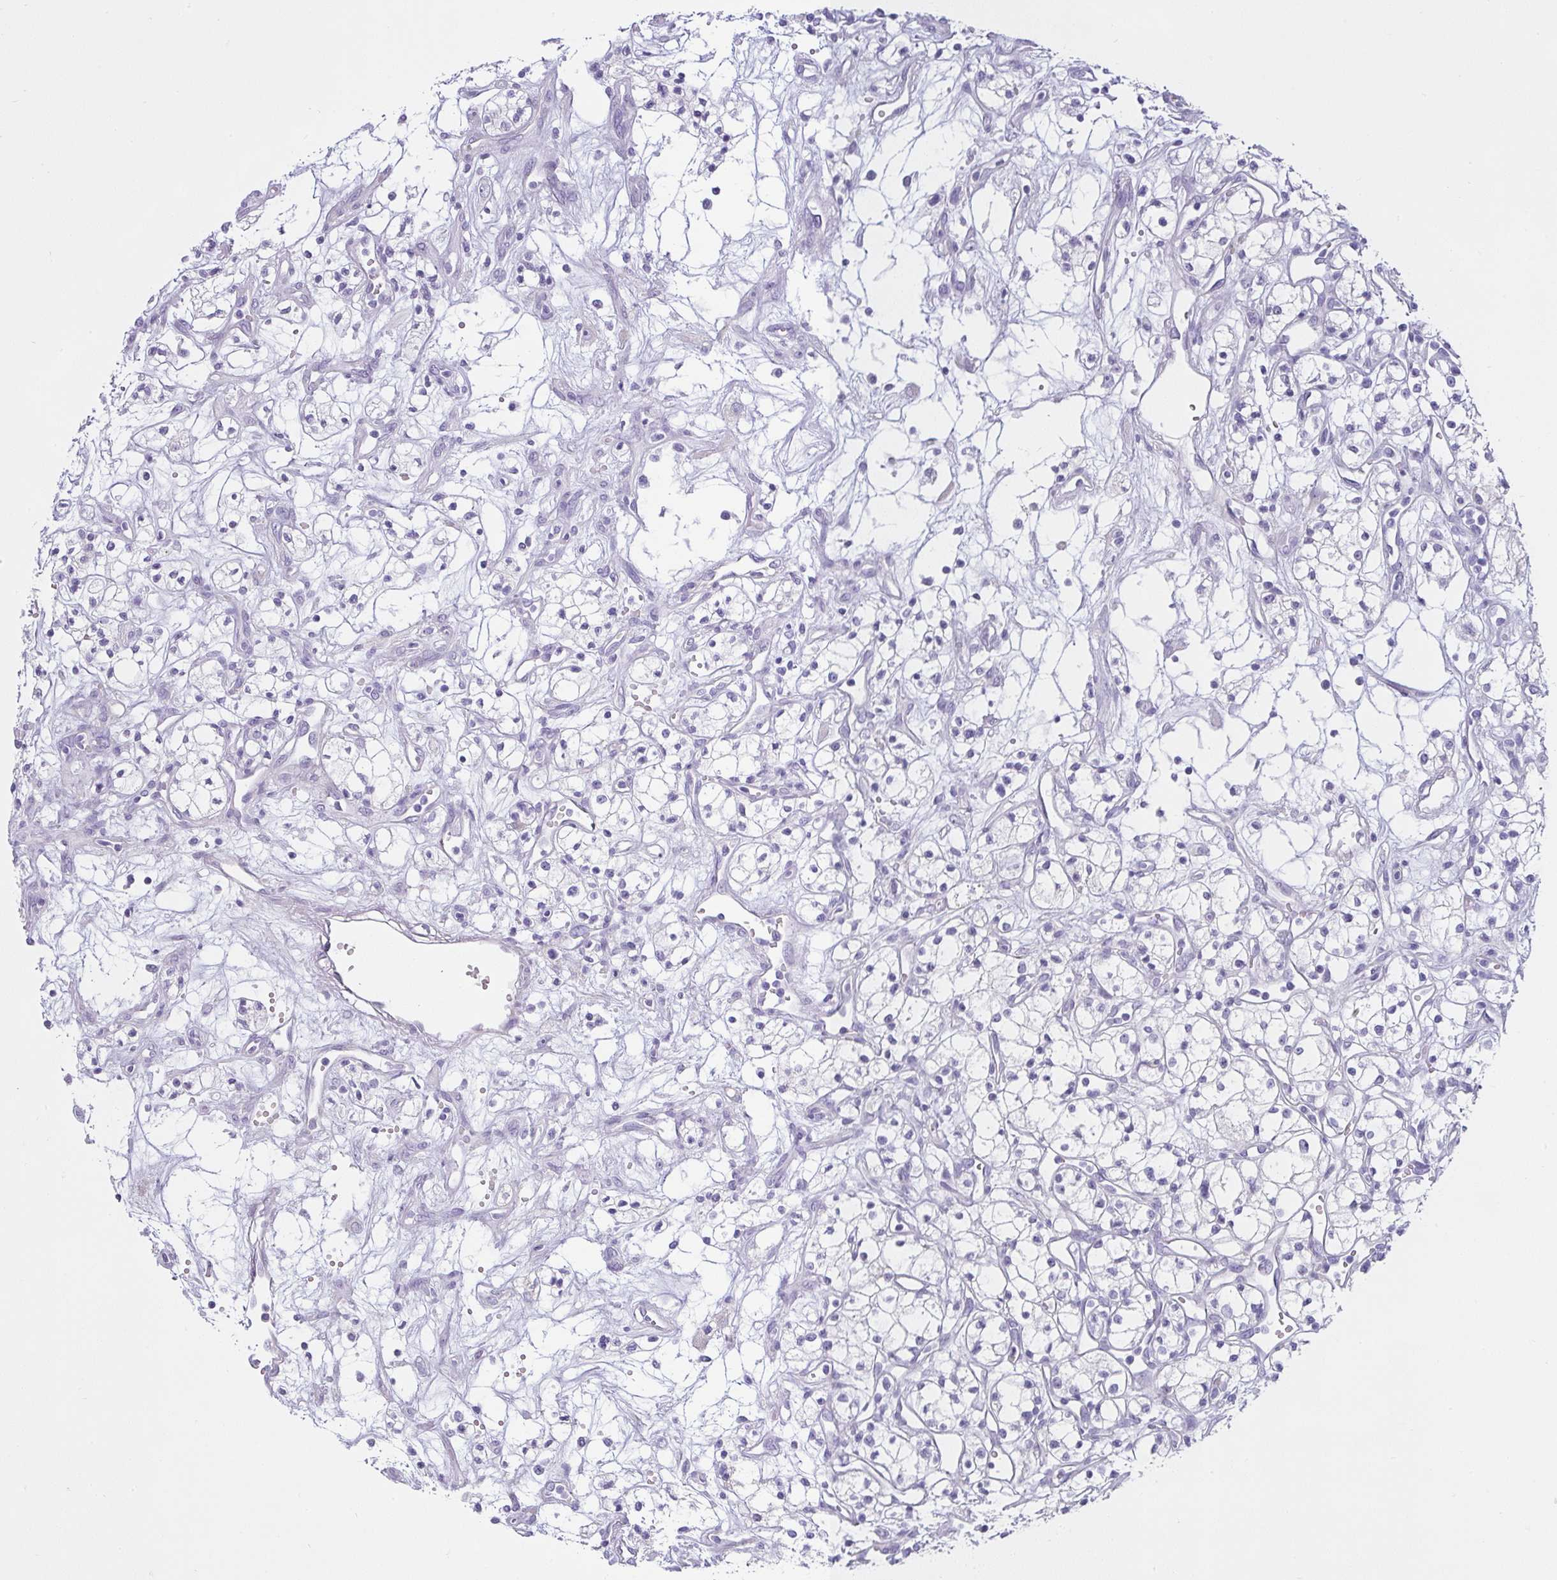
{"staining": {"intensity": "negative", "quantity": "none", "location": "none"}, "tissue": "renal cancer", "cell_type": "Tumor cells", "image_type": "cancer", "snomed": [{"axis": "morphology", "description": "Adenocarcinoma, NOS"}, {"axis": "topography", "description": "Kidney"}], "caption": "Renal cancer stained for a protein using immunohistochemistry (IHC) displays no staining tumor cells.", "gene": "VCY1B", "patient": {"sex": "male", "age": 59}}